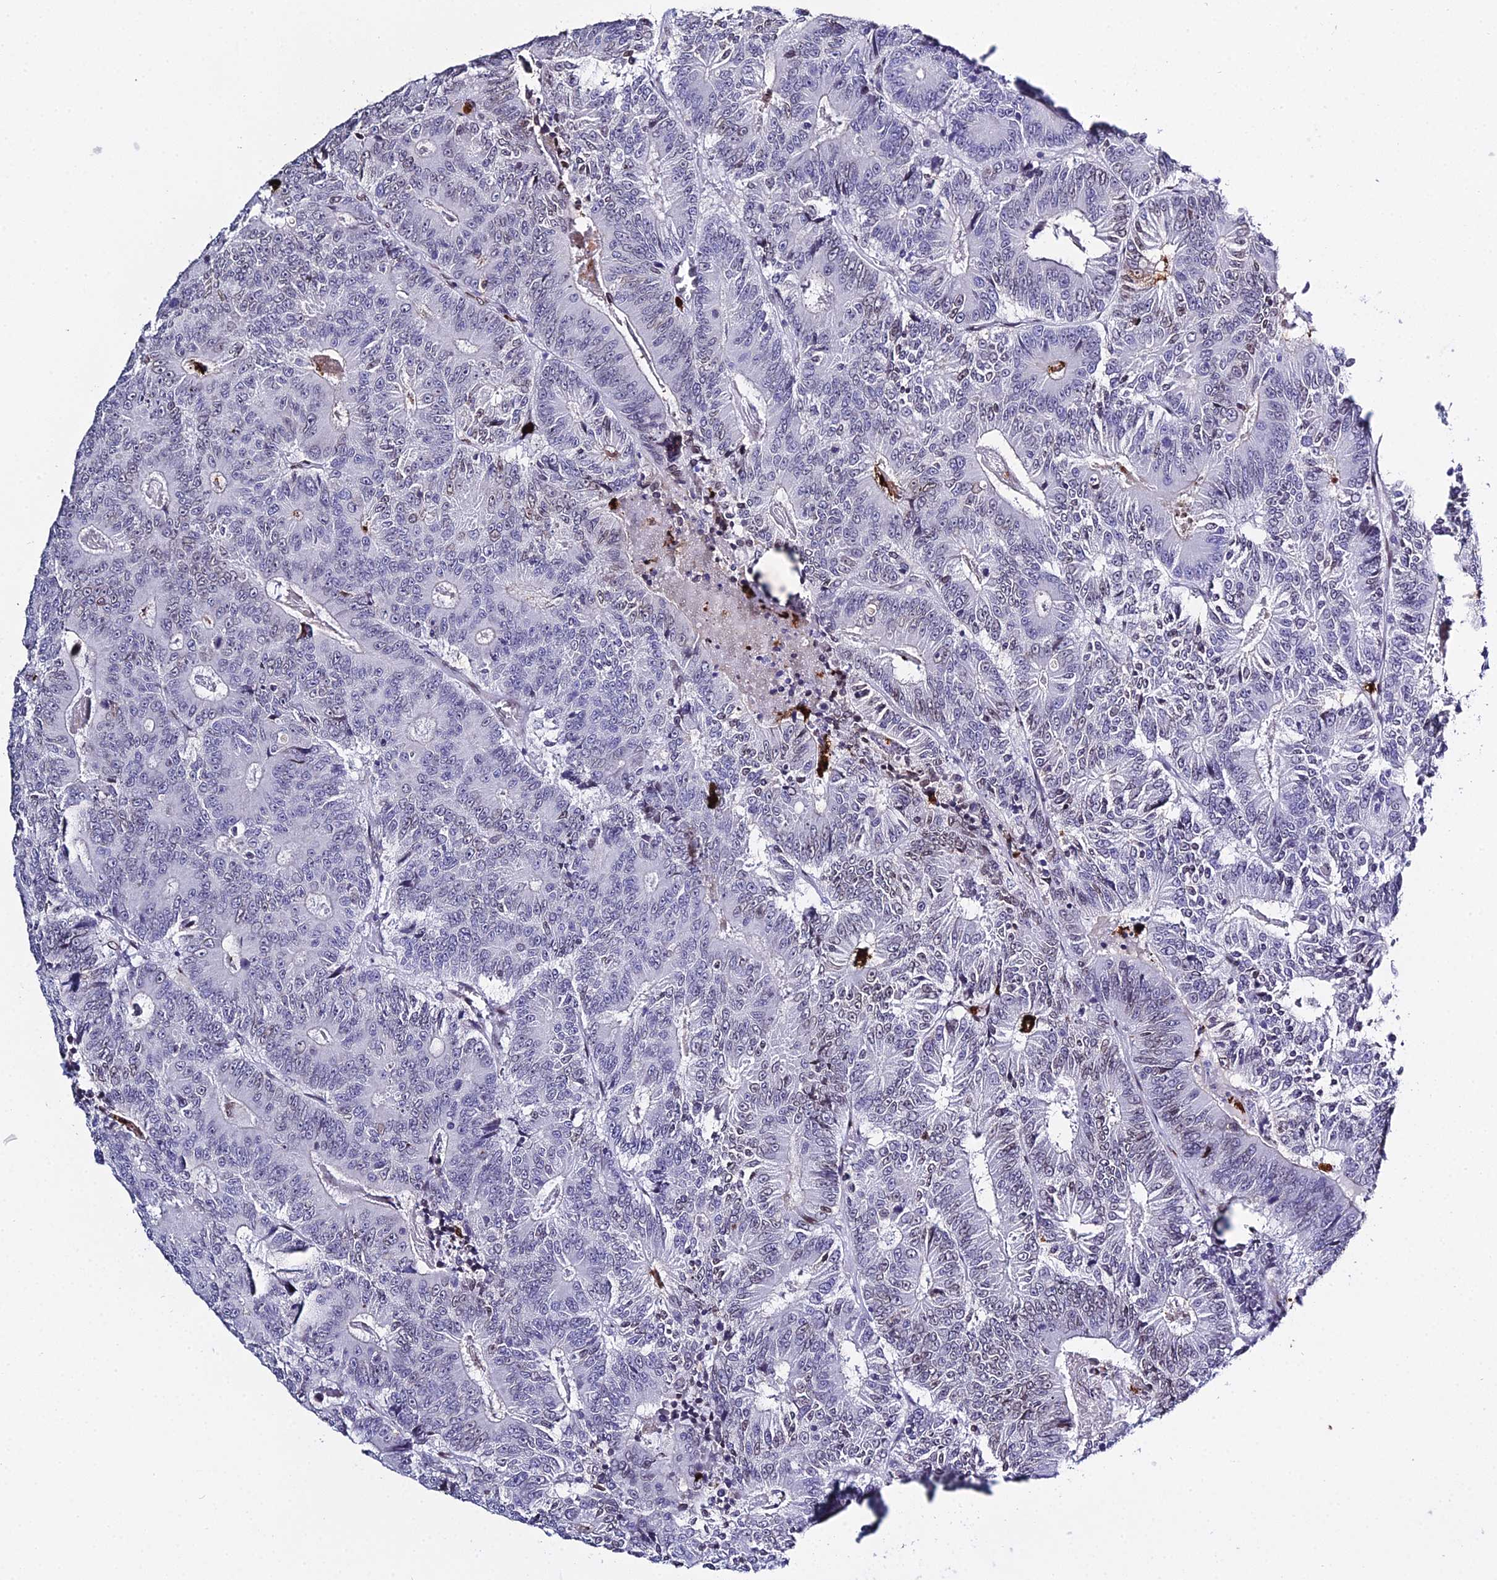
{"staining": {"intensity": "weak", "quantity": "<25%", "location": "nuclear"}, "tissue": "colorectal cancer", "cell_type": "Tumor cells", "image_type": "cancer", "snomed": [{"axis": "morphology", "description": "Adenocarcinoma, NOS"}, {"axis": "topography", "description": "Colon"}], "caption": "IHC histopathology image of neoplastic tissue: adenocarcinoma (colorectal) stained with DAB (3,3'-diaminobenzidine) shows no significant protein positivity in tumor cells. (DAB IHC with hematoxylin counter stain).", "gene": "MCM10", "patient": {"sex": "male", "age": 83}}